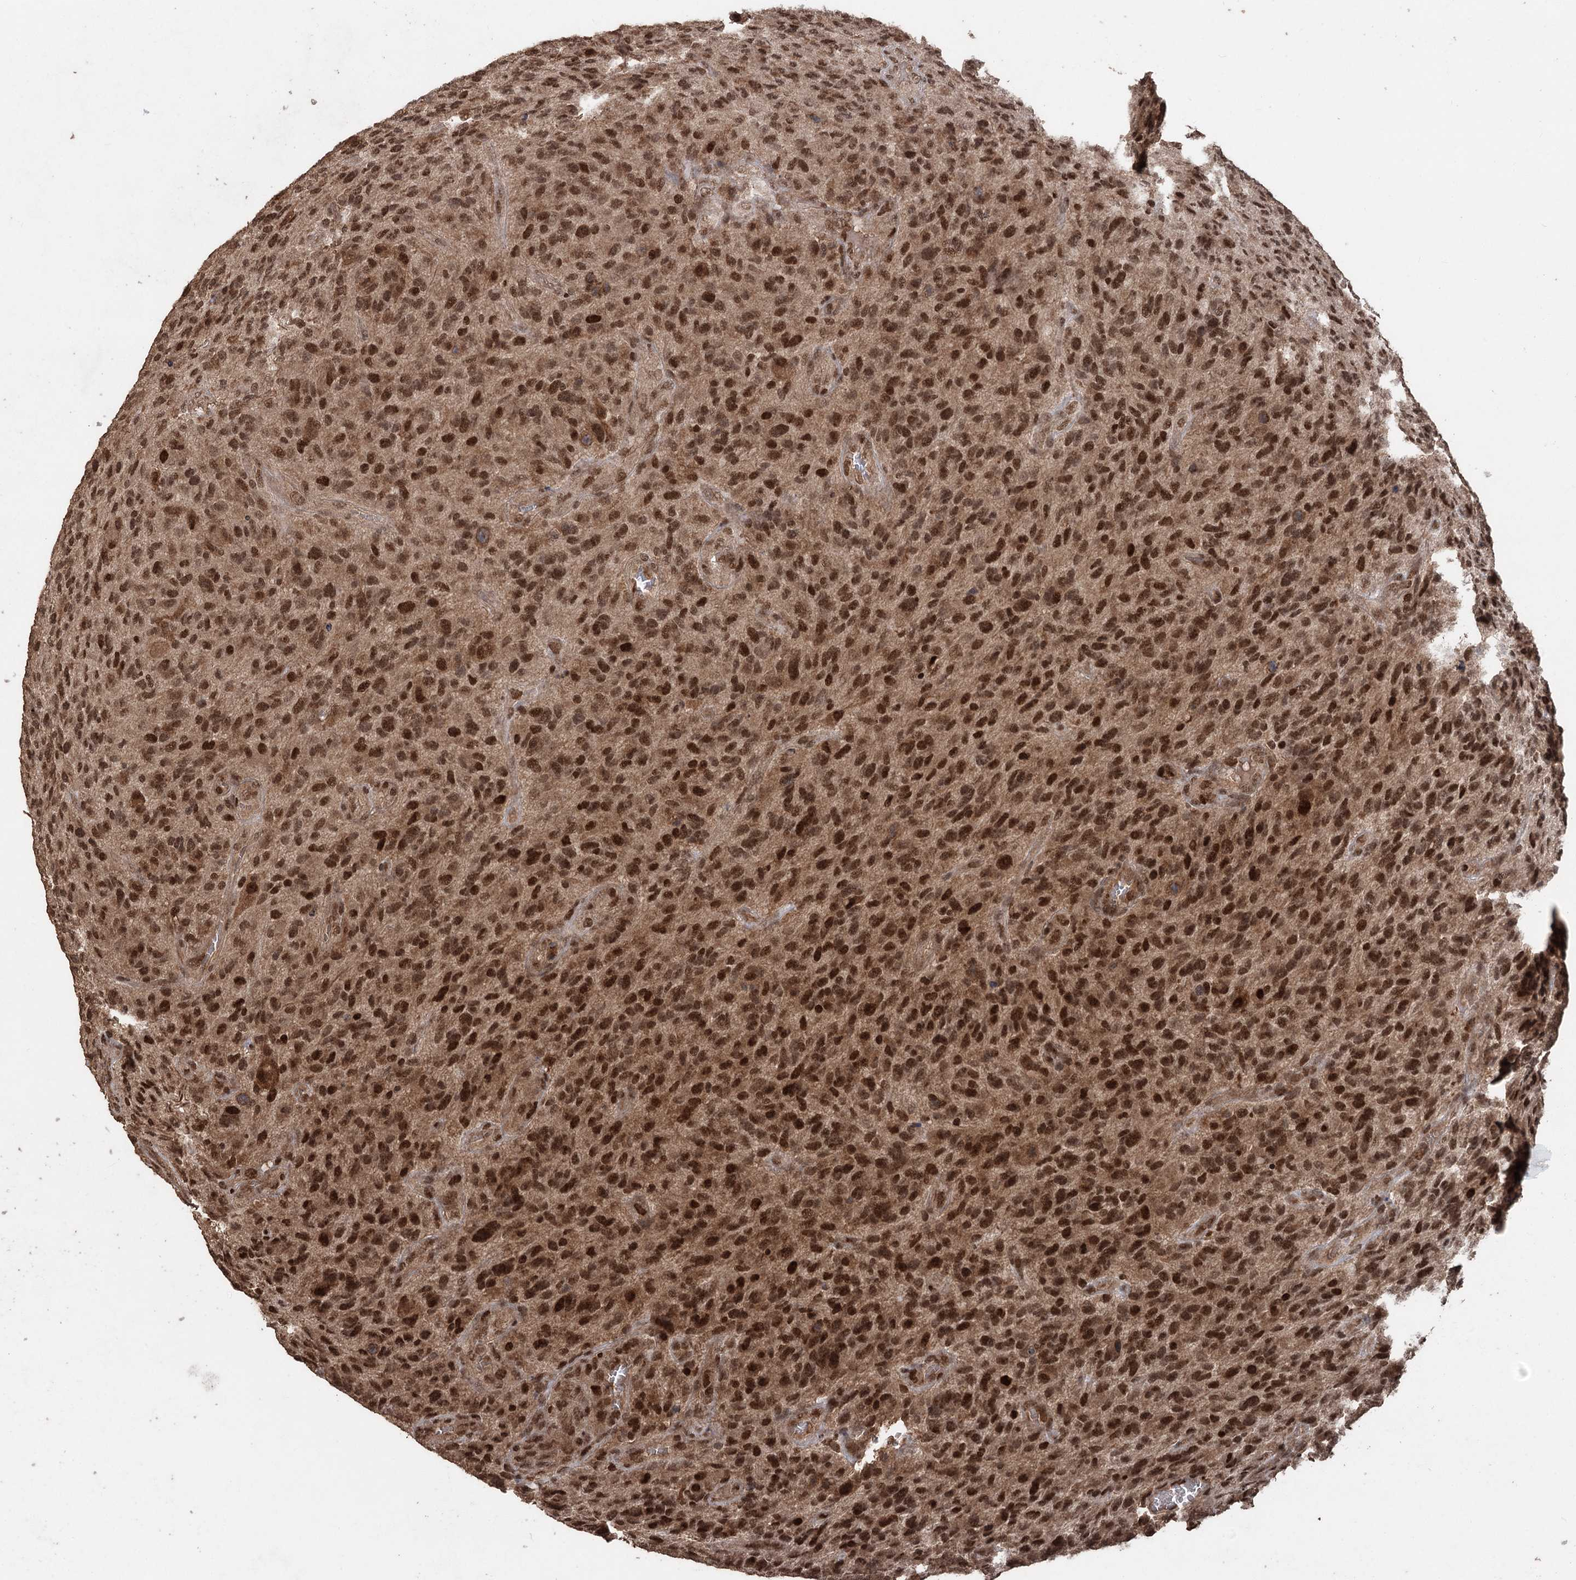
{"staining": {"intensity": "moderate", "quantity": ">75%", "location": "nuclear"}, "tissue": "glioma", "cell_type": "Tumor cells", "image_type": "cancer", "snomed": [{"axis": "morphology", "description": "Glioma, malignant, High grade"}, {"axis": "topography", "description": "Brain"}], "caption": "About >75% of tumor cells in human glioma exhibit moderate nuclear protein positivity as visualized by brown immunohistochemical staining.", "gene": "FBXO7", "patient": {"sex": "male", "age": 47}}